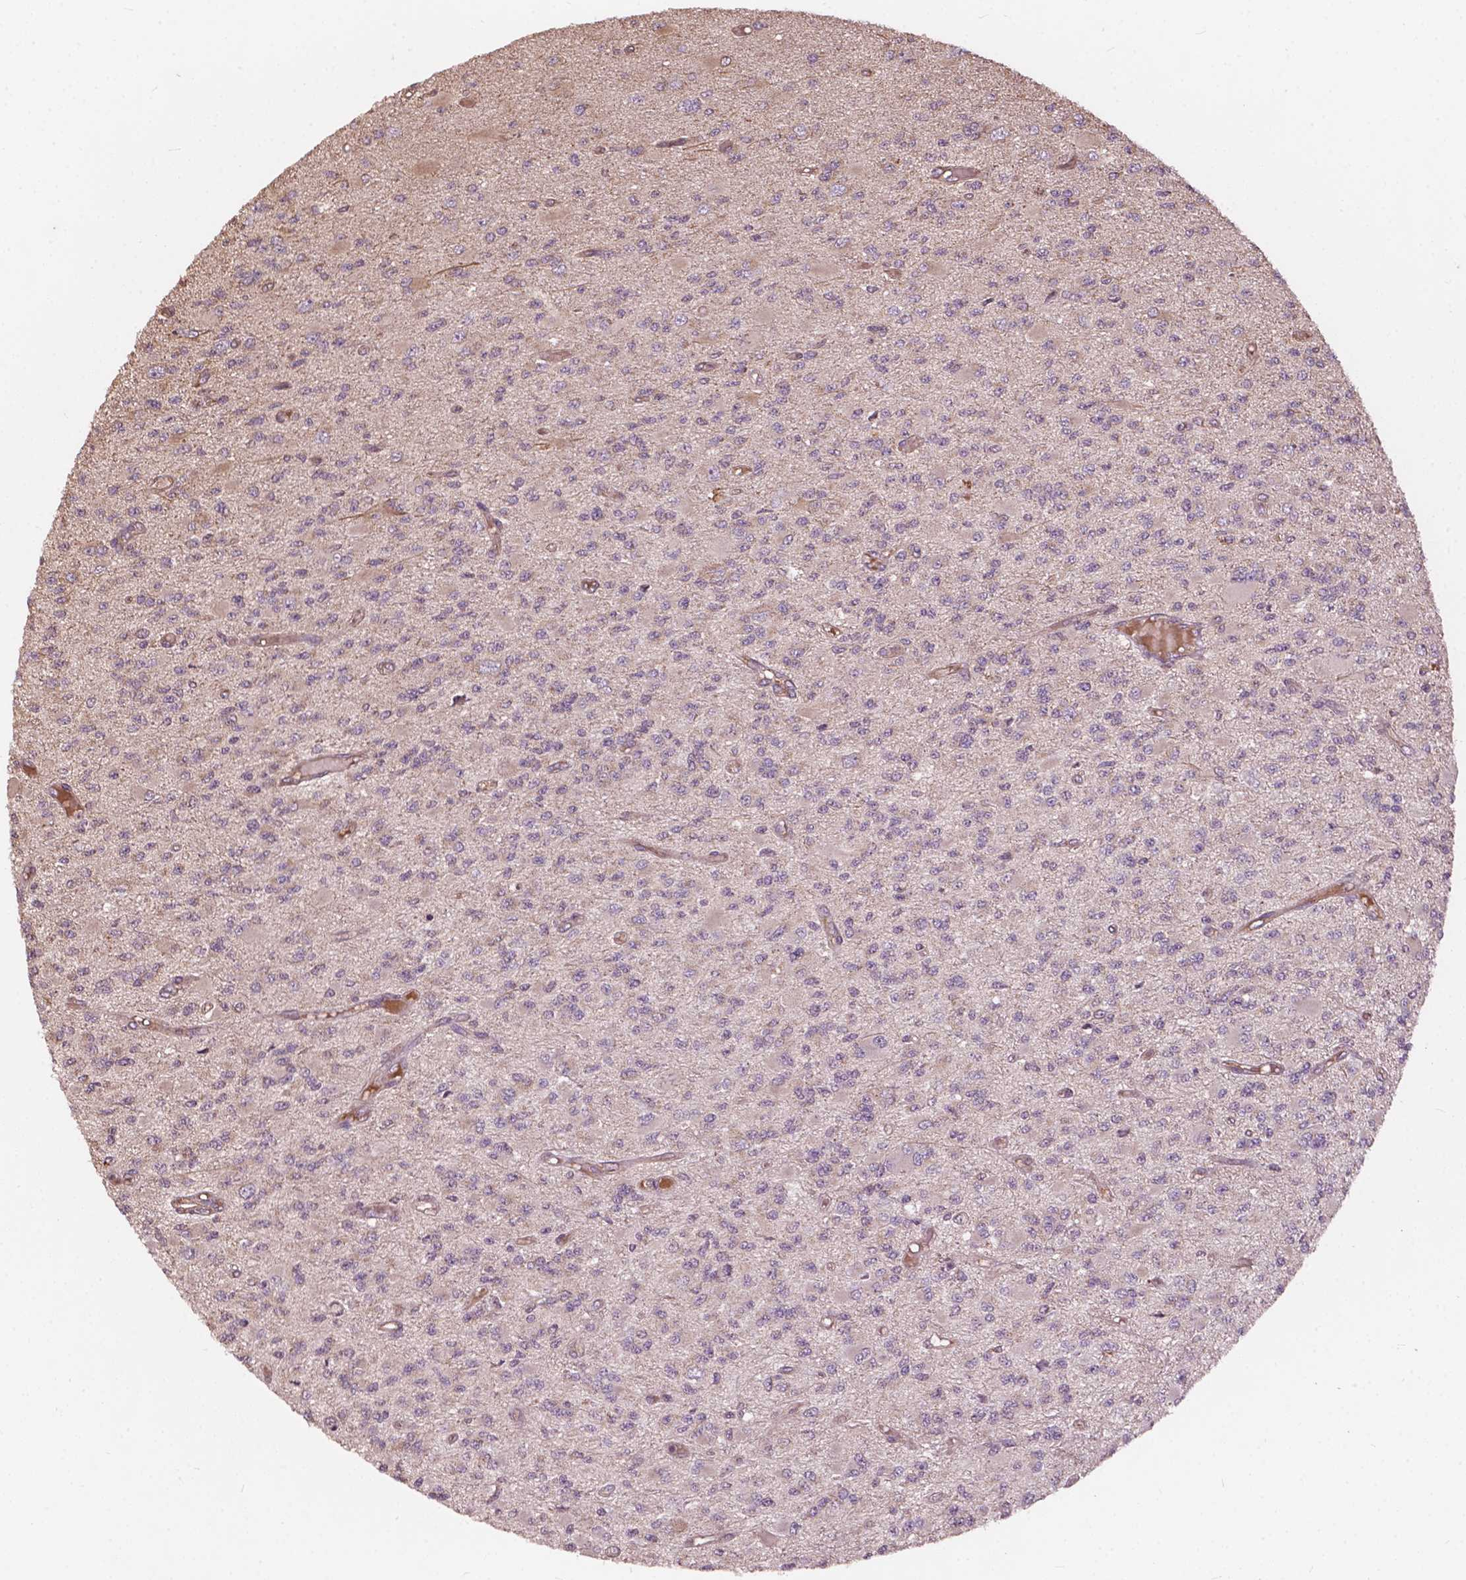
{"staining": {"intensity": "negative", "quantity": "none", "location": "none"}, "tissue": "glioma", "cell_type": "Tumor cells", "image_type": "cancer", "snomed": [{"axis": "morphology", "description": "Glioma, malignant, High grade"}, {"axis": "topography", "description": "Brain"}], "caption": "High magnification brightfield microscopy of malignant glioma (high-grade) stained with DAB (3,3'-diaminobenzidine) (brown) and counterstained with hematoxylin (blue): tumor cells show no significant positivity. (DAB immunohistochemistry (IHC) with hematoxylin counter stain).", "gene": "CDC42BPA", "patient": {"sex": "female", "age": 63}}